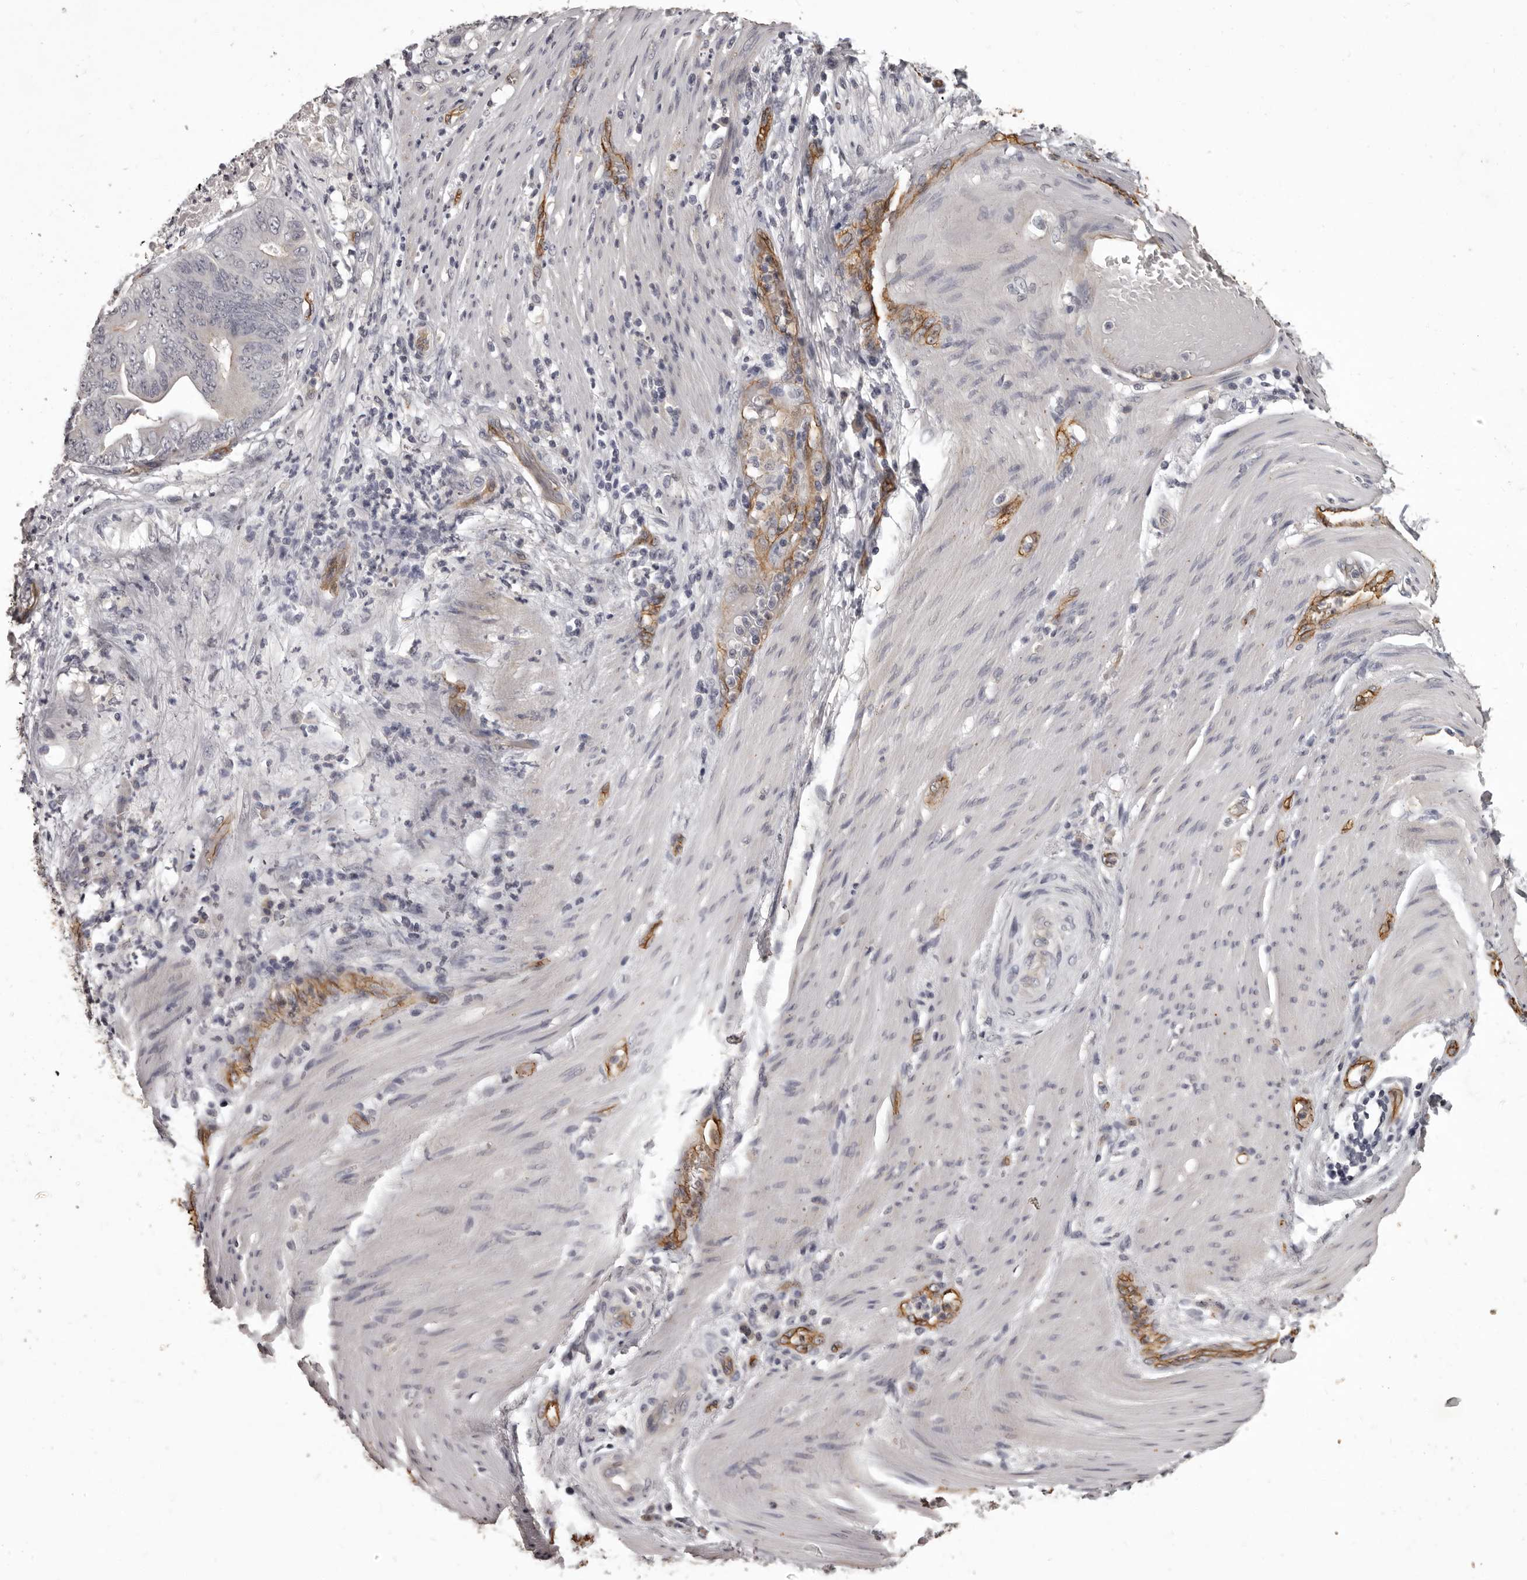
{"staining": {"intensity": "negative", "quantity": "none", "location": "none"}, "tissue": "stomach cancer", "cell_type": "Tumor cells", "image_type": "cancer", "snomed": [{"axis": "morphology", "description": "Adenocarcinoma, NOS"}, {"axis": "topography", "description": "Stomach"}], "caption": "Immunohistochemistry image of human stomach cancer stained for a protein (brown), which exhibits no staining in tumor cells.", "gene": "GPR78", "patient": {"sex": "female", "age": 73}}